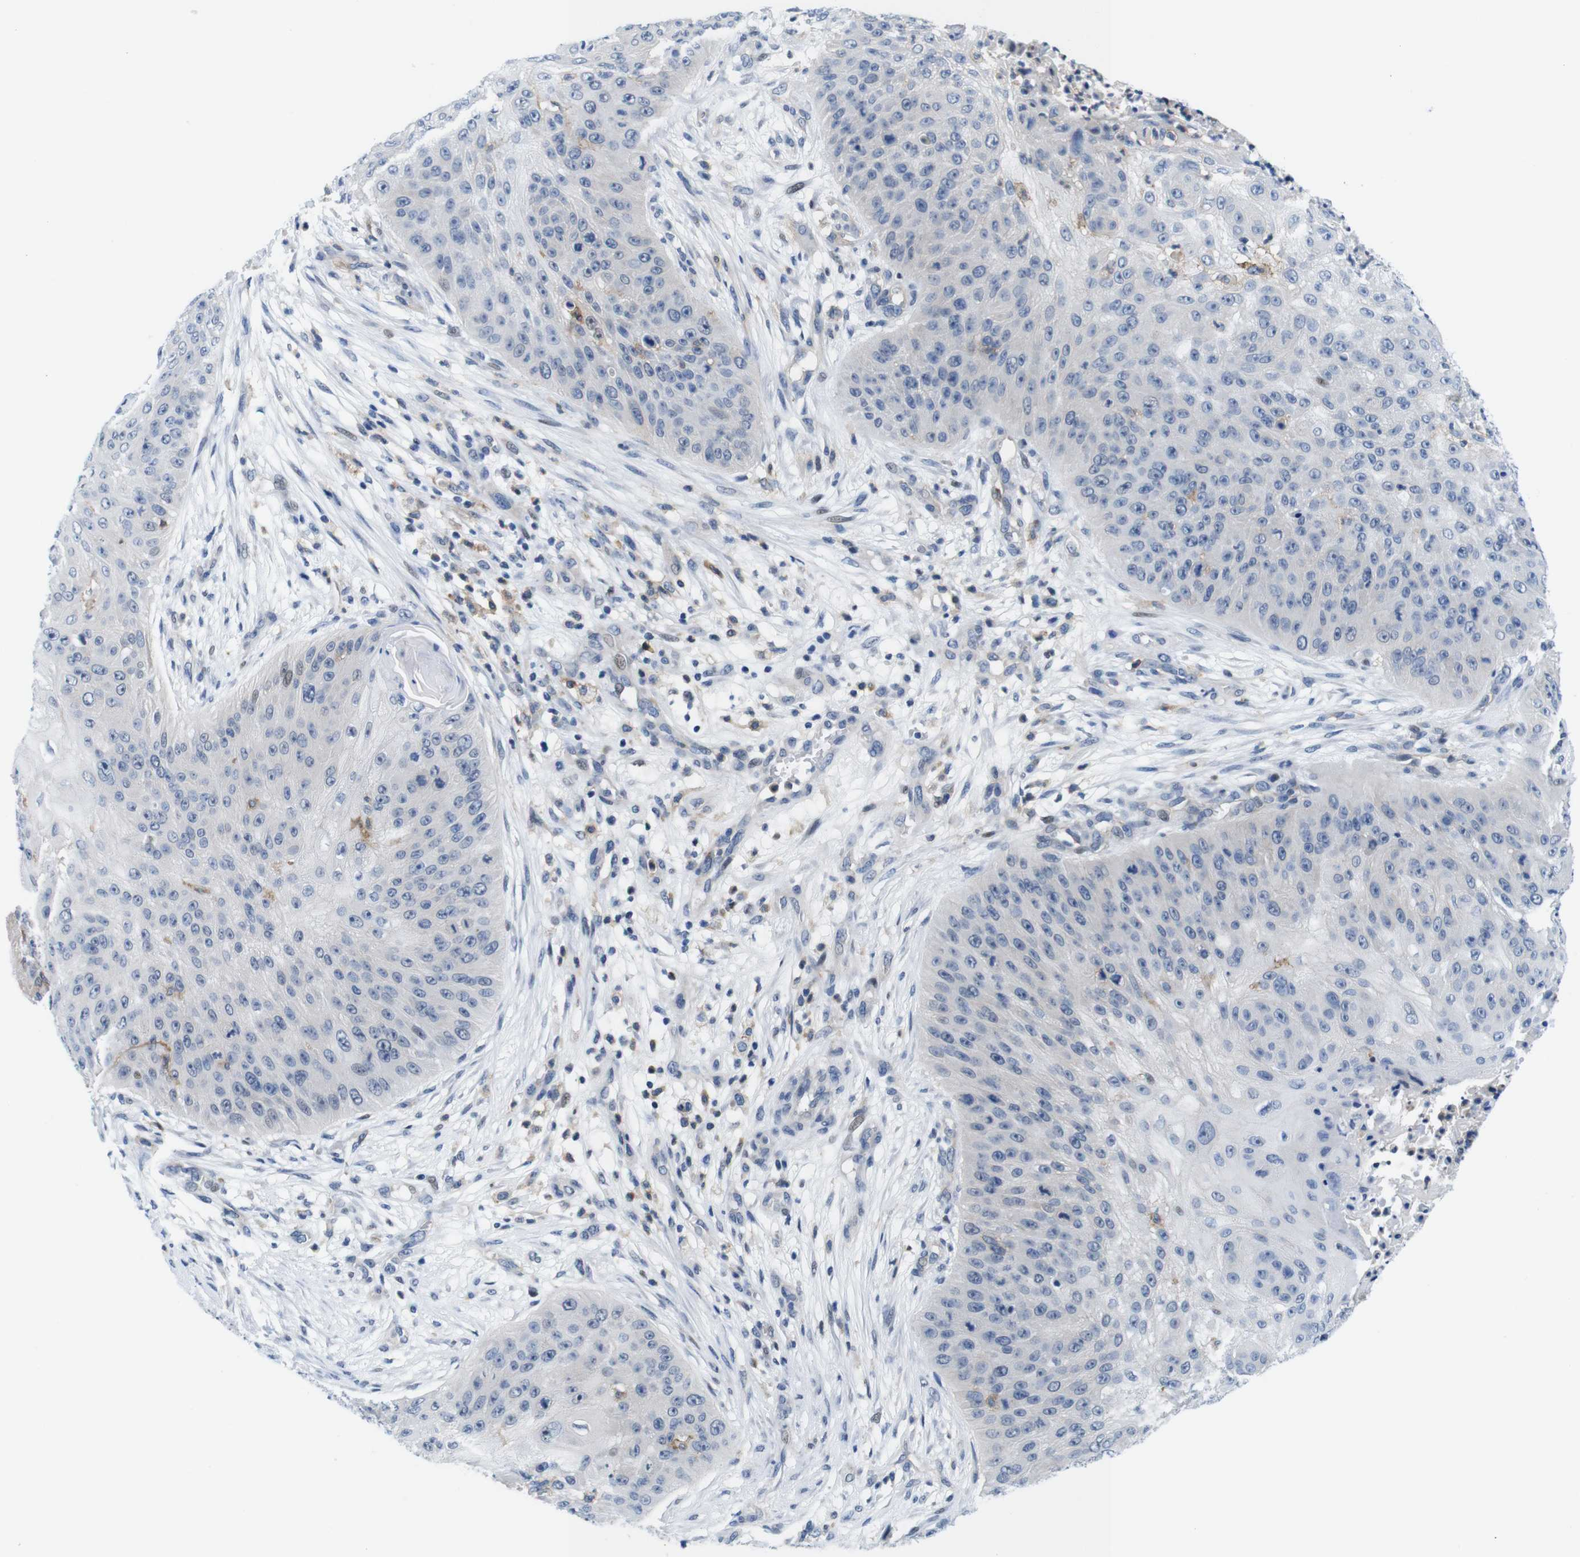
{"staining": {"intensity": "negative", "quantity": "none", "location": "none"}, "tissue": "skin cancer", "cell_type": "Tumor cells", "image_type": "cancer", "snomed": [{"axis": "morphology", "description": "Squamous cell carcinoma, NOS"}, {"axis": "topography", "description": "Skin"}], "caption": "Tumor cells show no significant staining in squamous cell carcinoma (skin).", "gene": "CD300C", "patient": {"sex": "female", "age": 80}}